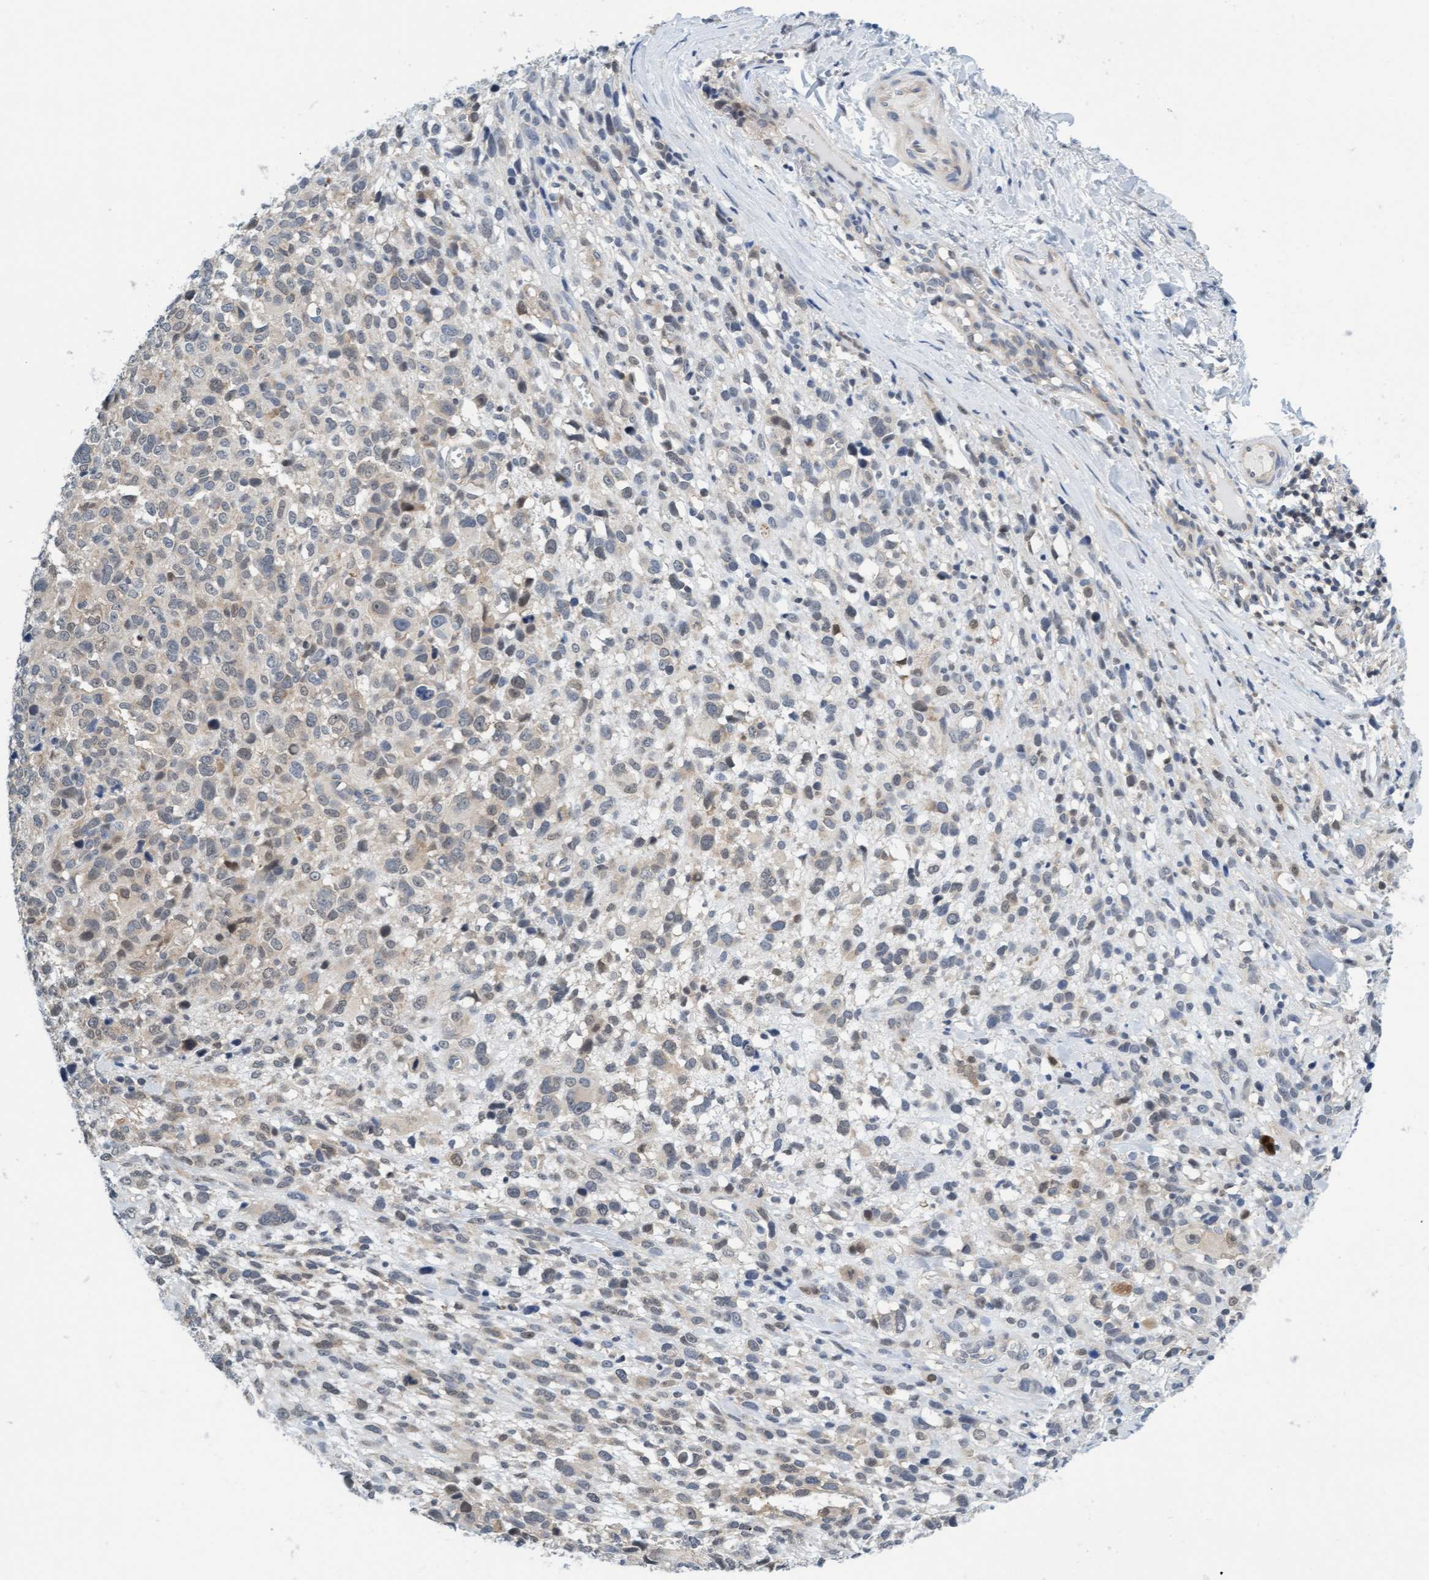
{"staining": {"intensity": "weak", "quantity": "25%-75%", "location": "cytoplasmic/membranous"}, "tissue": "melanoma", "cell_type": "Tumor cells", "image_type": "cancer", "snomed": [{"axis": "morphology", "description": "Malignant melanoma, NOS"}, {"axis": "topography", "description": "Skin"}], "caption": "This micrograph displays IHC staining of melanoma, with low weak cytoplasmic/membranous positivity in about 25%-75% of tumor cells.", "gene": "AMZ2", "patient": {"sex": "female", "age": 55}}